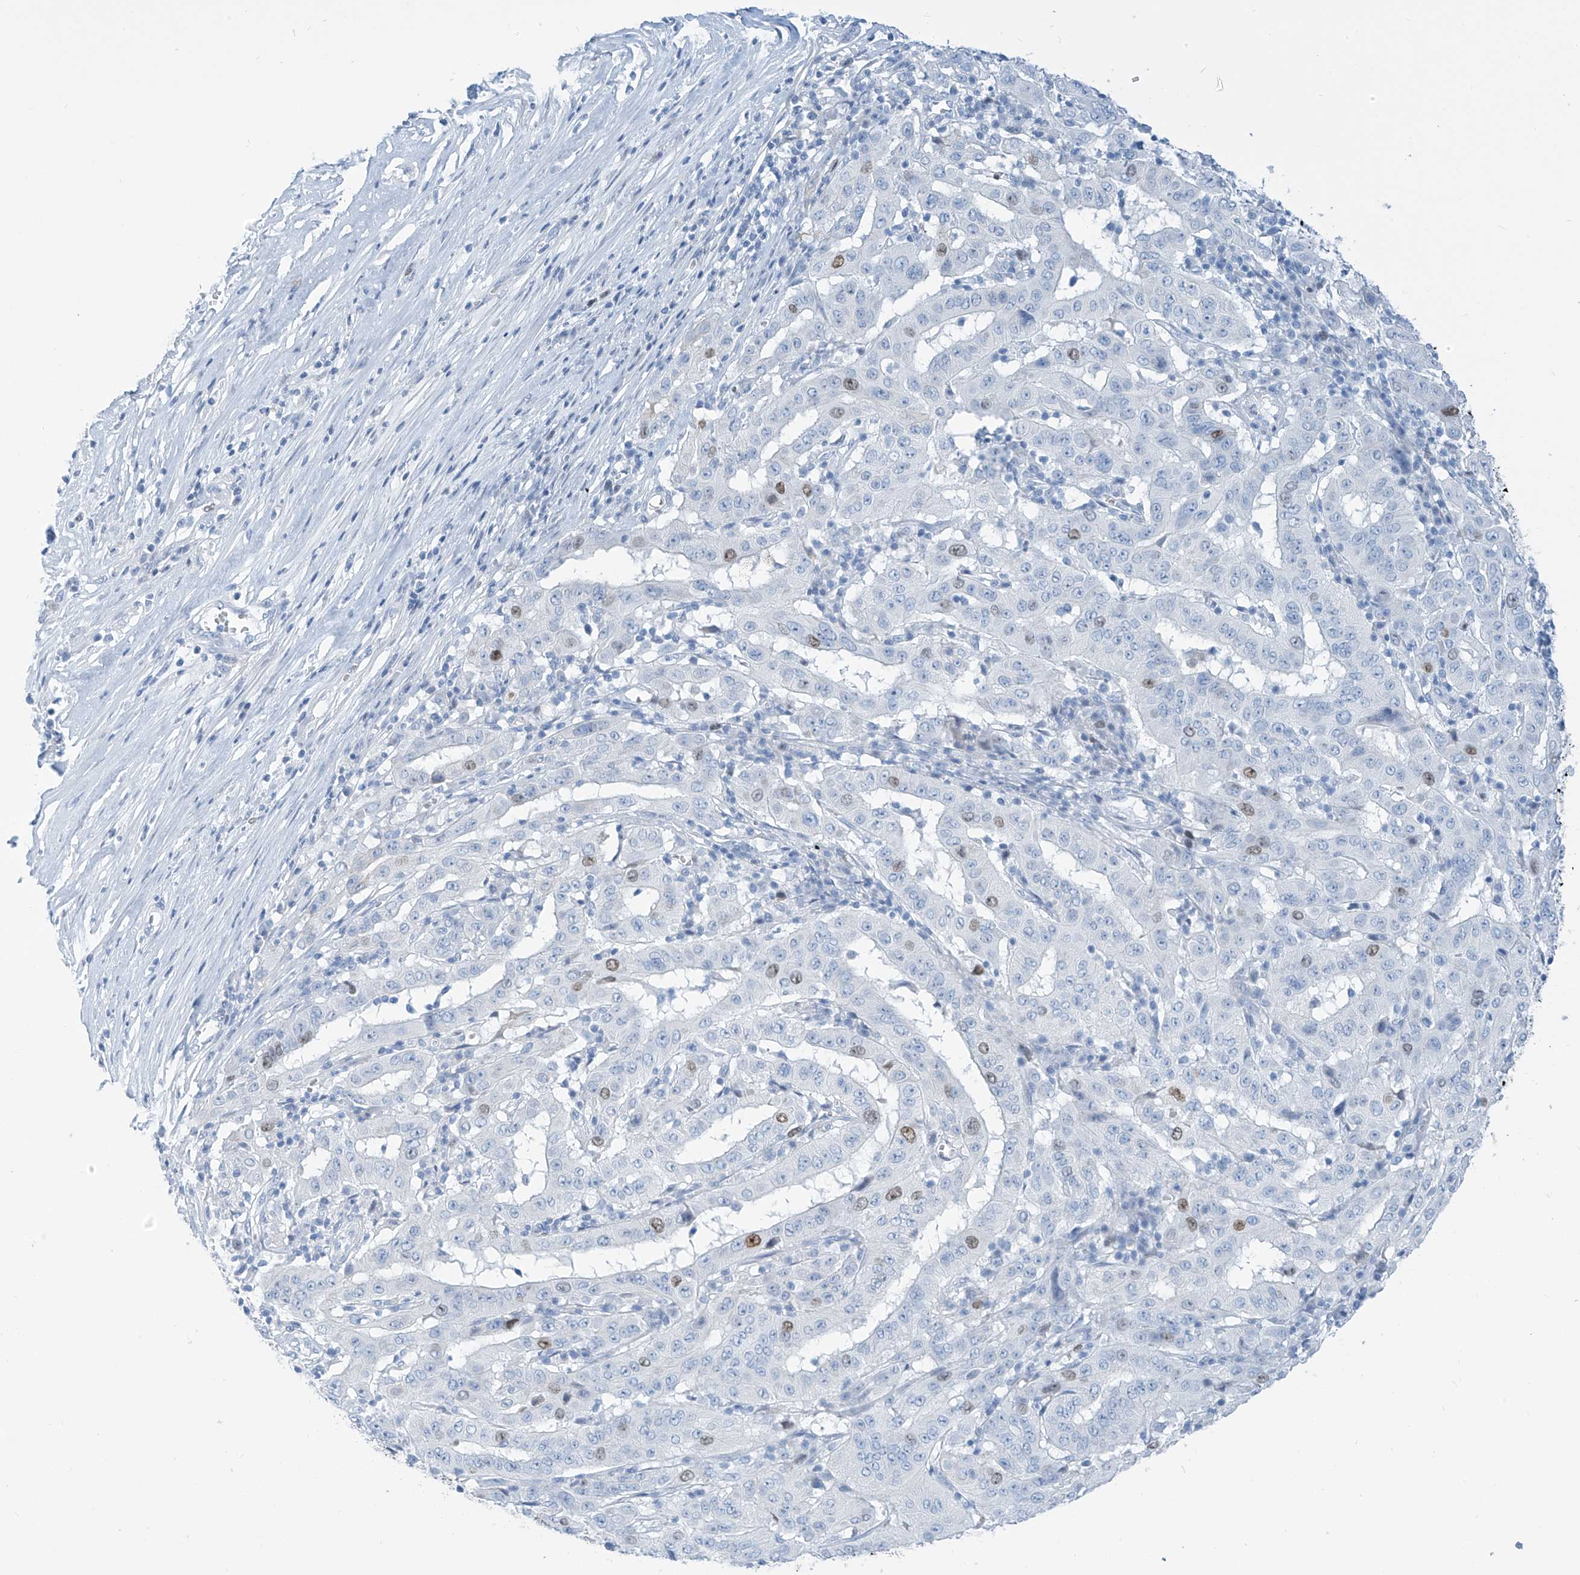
{"staining": {"intensity": "weak", "quantity": "<25%", "location": "nuclear"}, "tissue": "pancreatic cancer", "cell_type": "Tumor cells", "image_type": "cancer", "snomed": [{"axis": "morphology", "description": "Adenocarcinoma, NOS"}, {"axis": "topography", "description": "Pancreas"}], "caption": "High magnification brightfield microscopy of pancreatic cancer stained with DAB (brown) and counterstained with hematoxylin (blue): tumor cells show no significant staining.", "gene": "SGO2", "patient": {"sex": "male", "age": 63}}